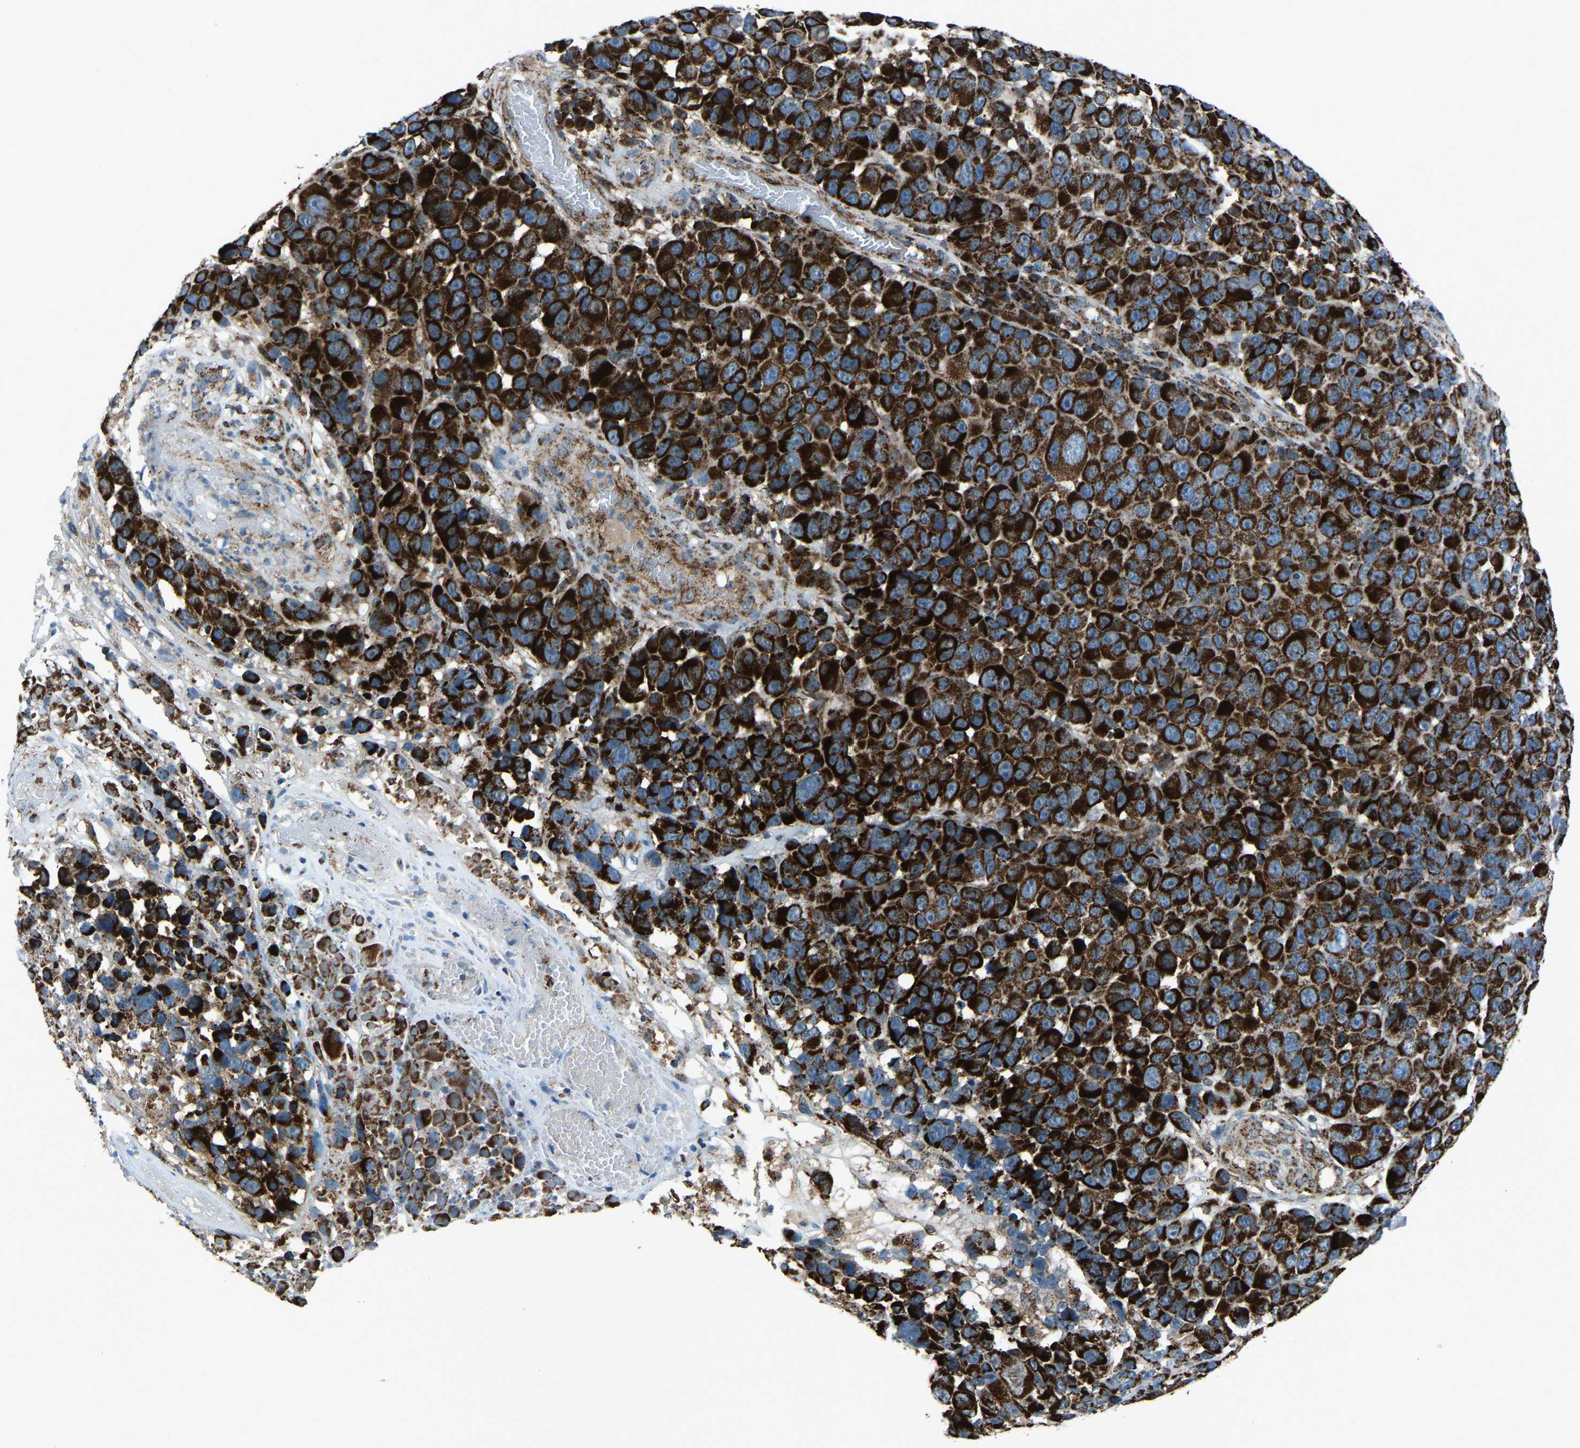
{"staining": {"intensity": "strong", "quantity": ">75%", "location": "cytoplasmic/membranous"}, "tissue": "melanoma", "cell_type": "Tumor cells", "image_type": "cancer", "snomed": [{"axis": "morphology", "description": "Malignant melanoma, NOS"}, {"axis": "topography", "description": "Skin"}], "caption": "Immunohistochemistry of melanoma shows high levels of strong cytoplasmic/membranous staining in about >75% of tumor cells.", "gene": "AKR1A1", "patient": {"sex": "male", "age": 53}}